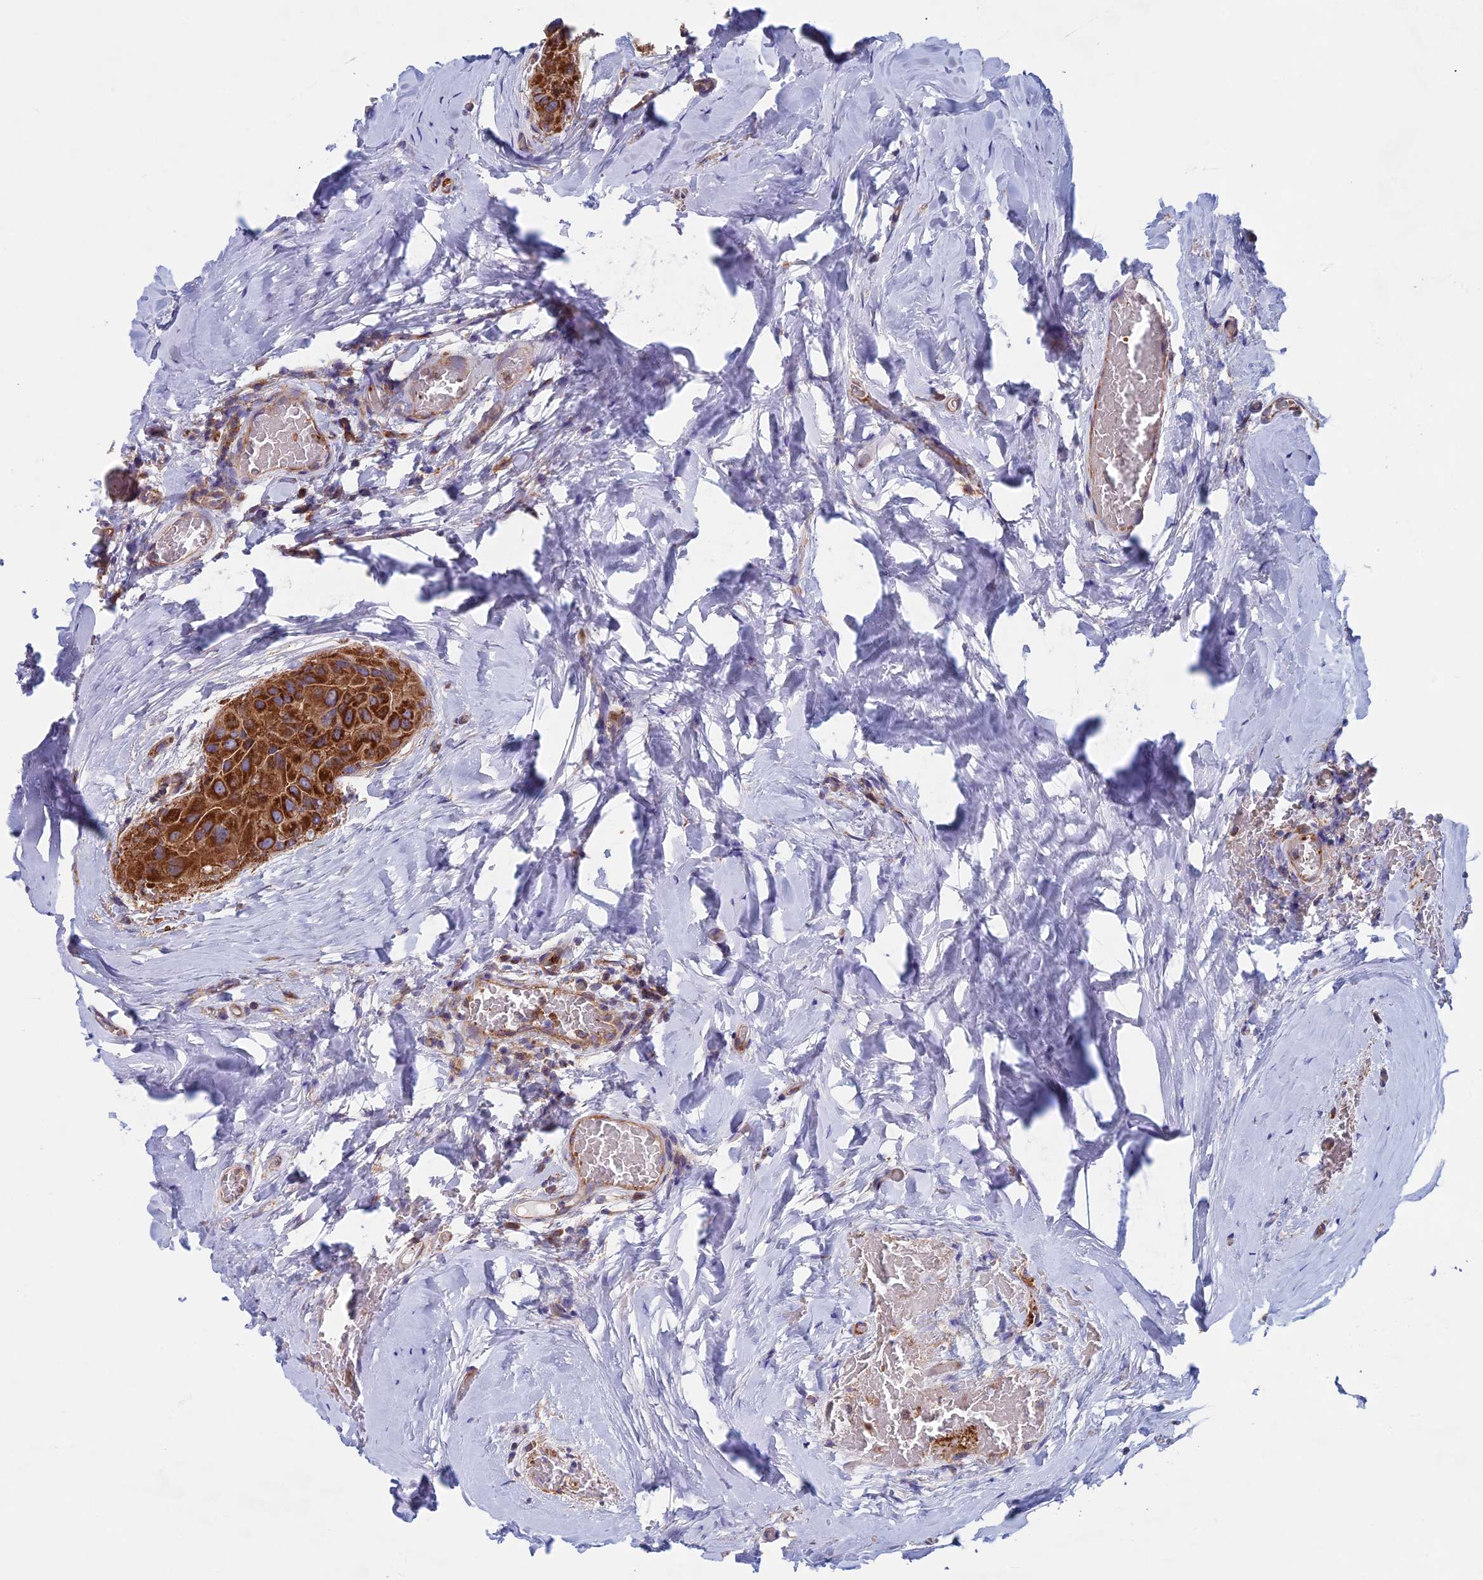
{"staining": {"intensity": "strong", "quantity": ">75%", "location": "cytoplasmic/membranous"}, "tissue": "thyroid cancer", "cell_type": "Tumor cells", "image_type": "cancer", "snomed": [{"axis": "morphology", "description": "Papillary adenocarcinoma, NOS"}, {"axis": "topography", "description": "Thyroid gland"}], "caption": "This photomicrograph reveals IHC staining of human thyroid cancer, with high strong cytoplasmic/membranous positivity in about >75% of tumor cells.", "gene": "DNM1L", "patient": {"sex": "male", "age": 33}}